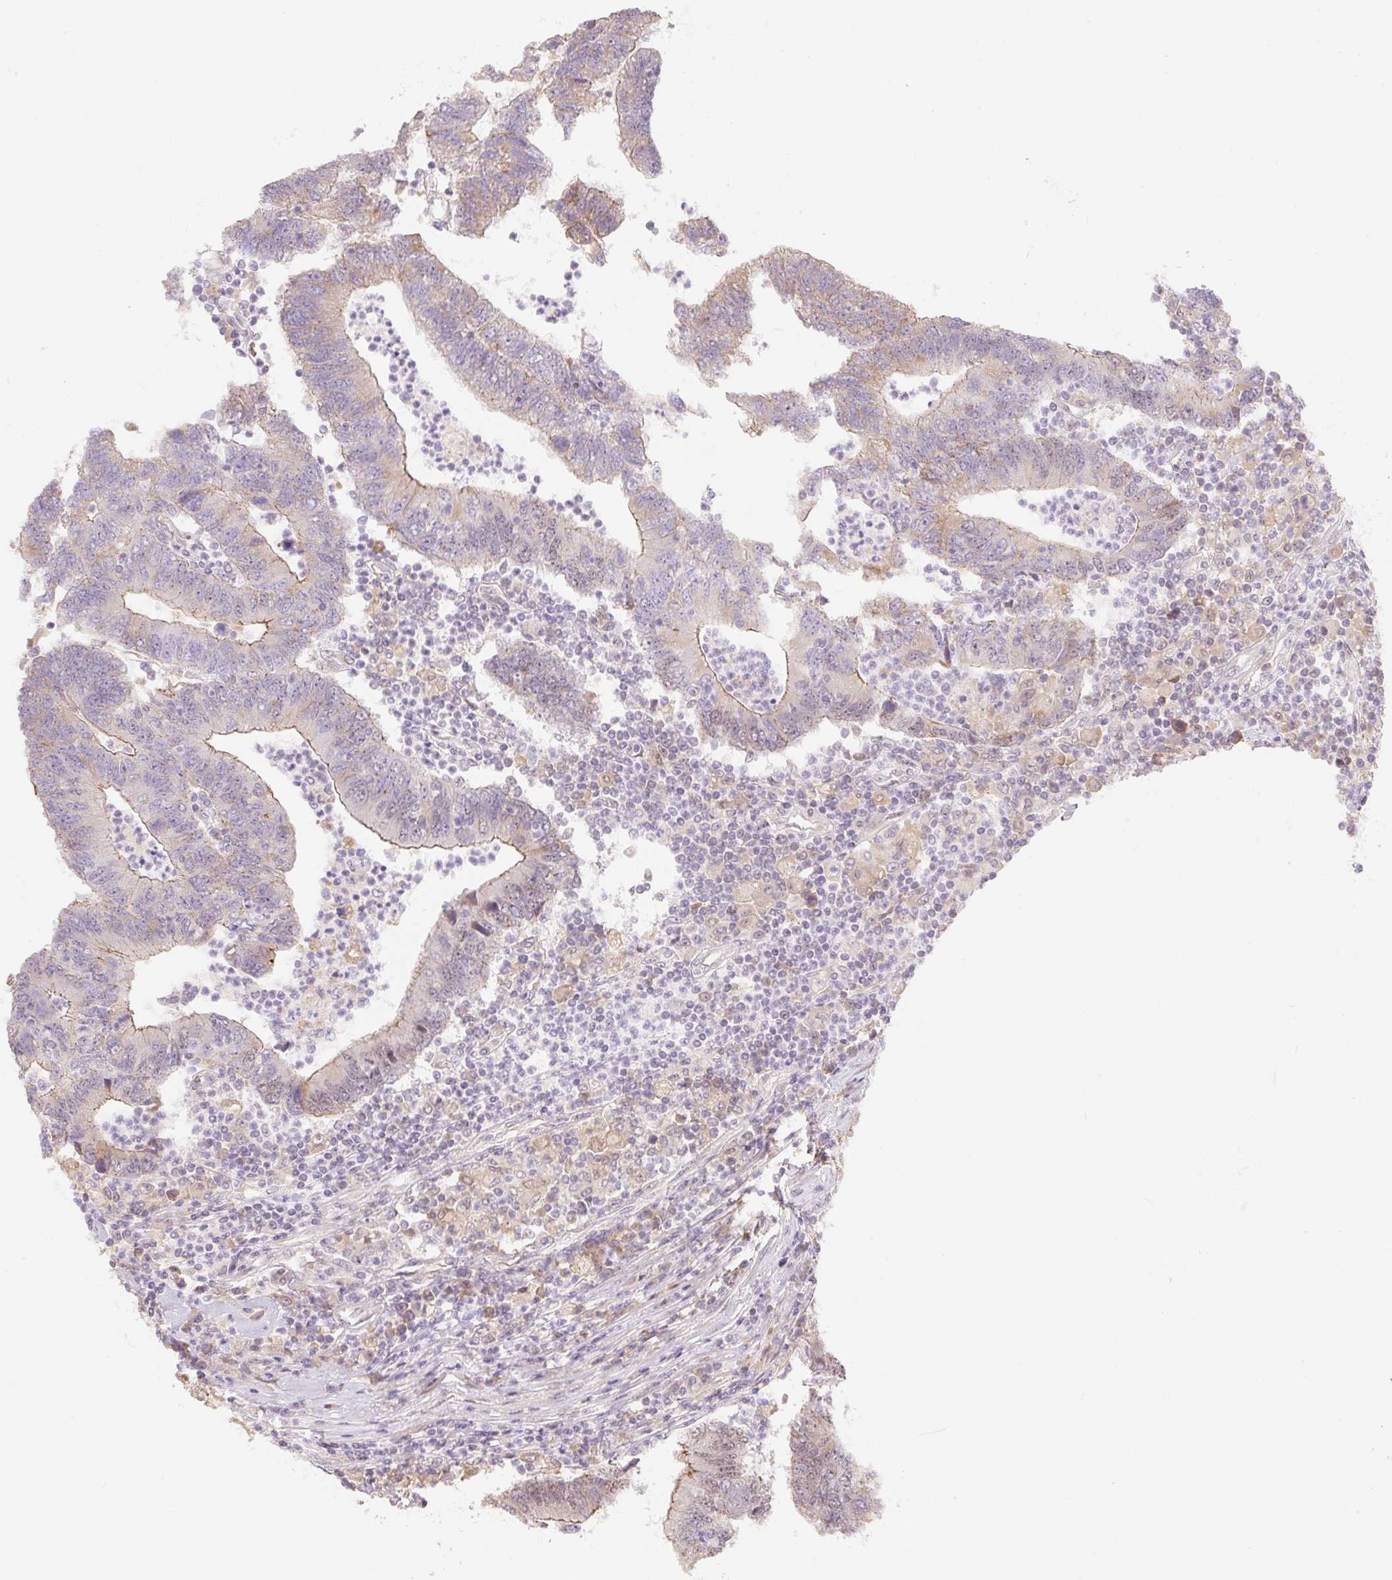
{"staining": {"intensity": "moderate", "quantity": "25%-75%", "location": "cytoplasmic/membranous"}, "tissue": "colorectal cancer", "cell_type": "Tumor cells", "image_type": "cancer", "snomed": [{"axis": "morphology", "description": "Adenocarcinoma, NOS"}, {"axis": "topography", "description": "Colon"}], "caption": "An immunohistochemistry micrograph of tumor tissue is shown. Protein staining in brown labels moderate cytoplasmic/membranous positivity in colorectal cancer within tumor cells. (Stains: DAB (3,3'-diaminobenzidine) in brown, nuclei in blue, Microscopy: brightfield microscopy at high magnification).", "gene": "MIA2", "patient": {"sex": "female", "age": 48}}